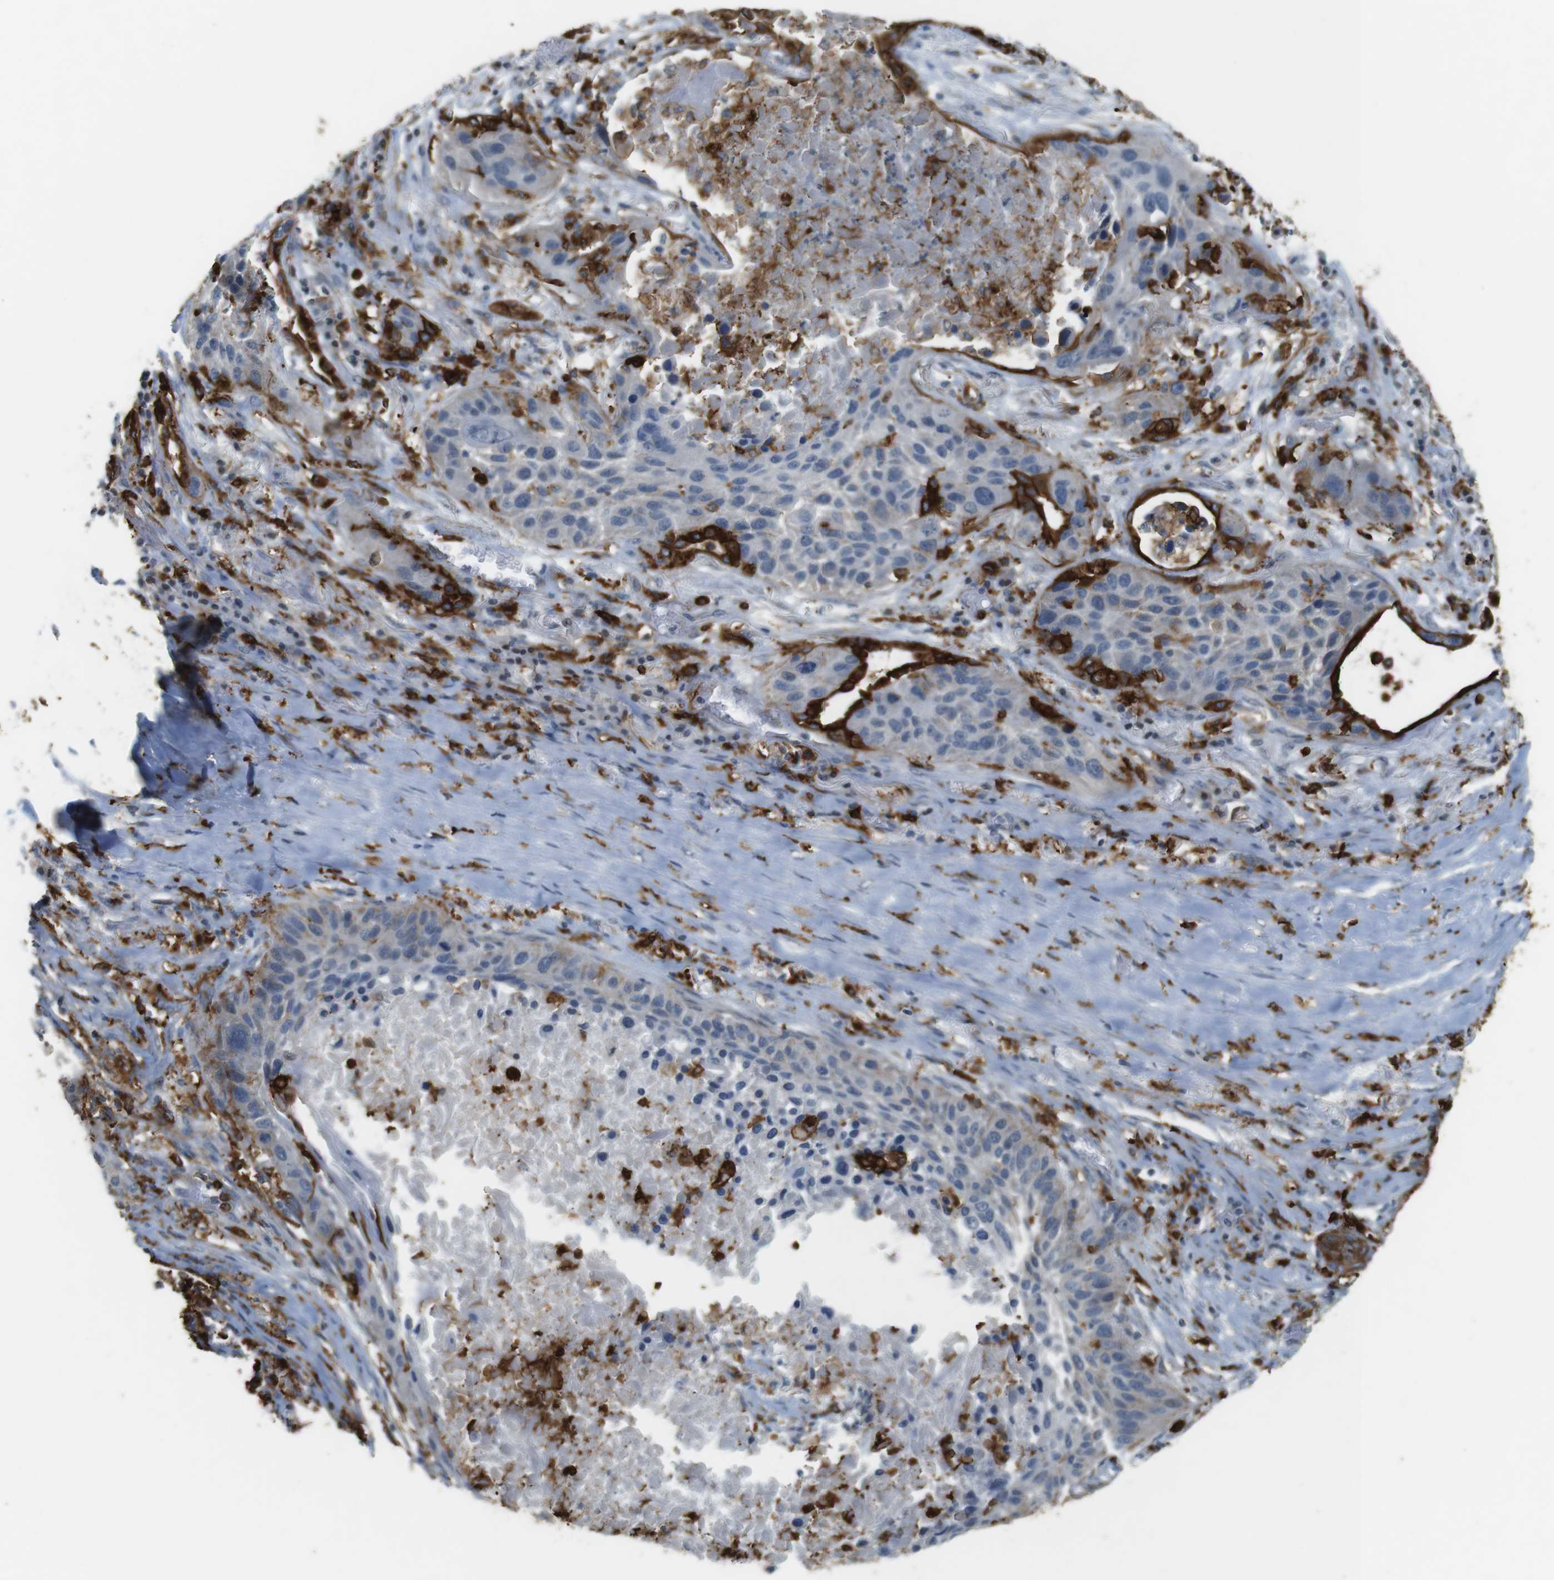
{"staining": {"intensity": "negative", "quantity": "none", "location": "none"}, "tissue": "lung cancer", "cell_type": "Tumor cells", "image_type": "cancer", "snomed": [{"axis": "morphology", "description": "Squamous cell carcinoma, NOS"}, {"axis": "topography", "description": "Lung"}], "caption": "This is a histopathology image of immunohistochemistry staining of squamous cell carcinoma (lung), which shows no expression in tumor cells. The staining was performed using DAB to visualize the protein expression in brown, while the nuclei were stained in blue with hematoxylin (Magnification: 20x).", "gene": "HLA-DRA", "patient": {"sex": "male", "age": 57}}